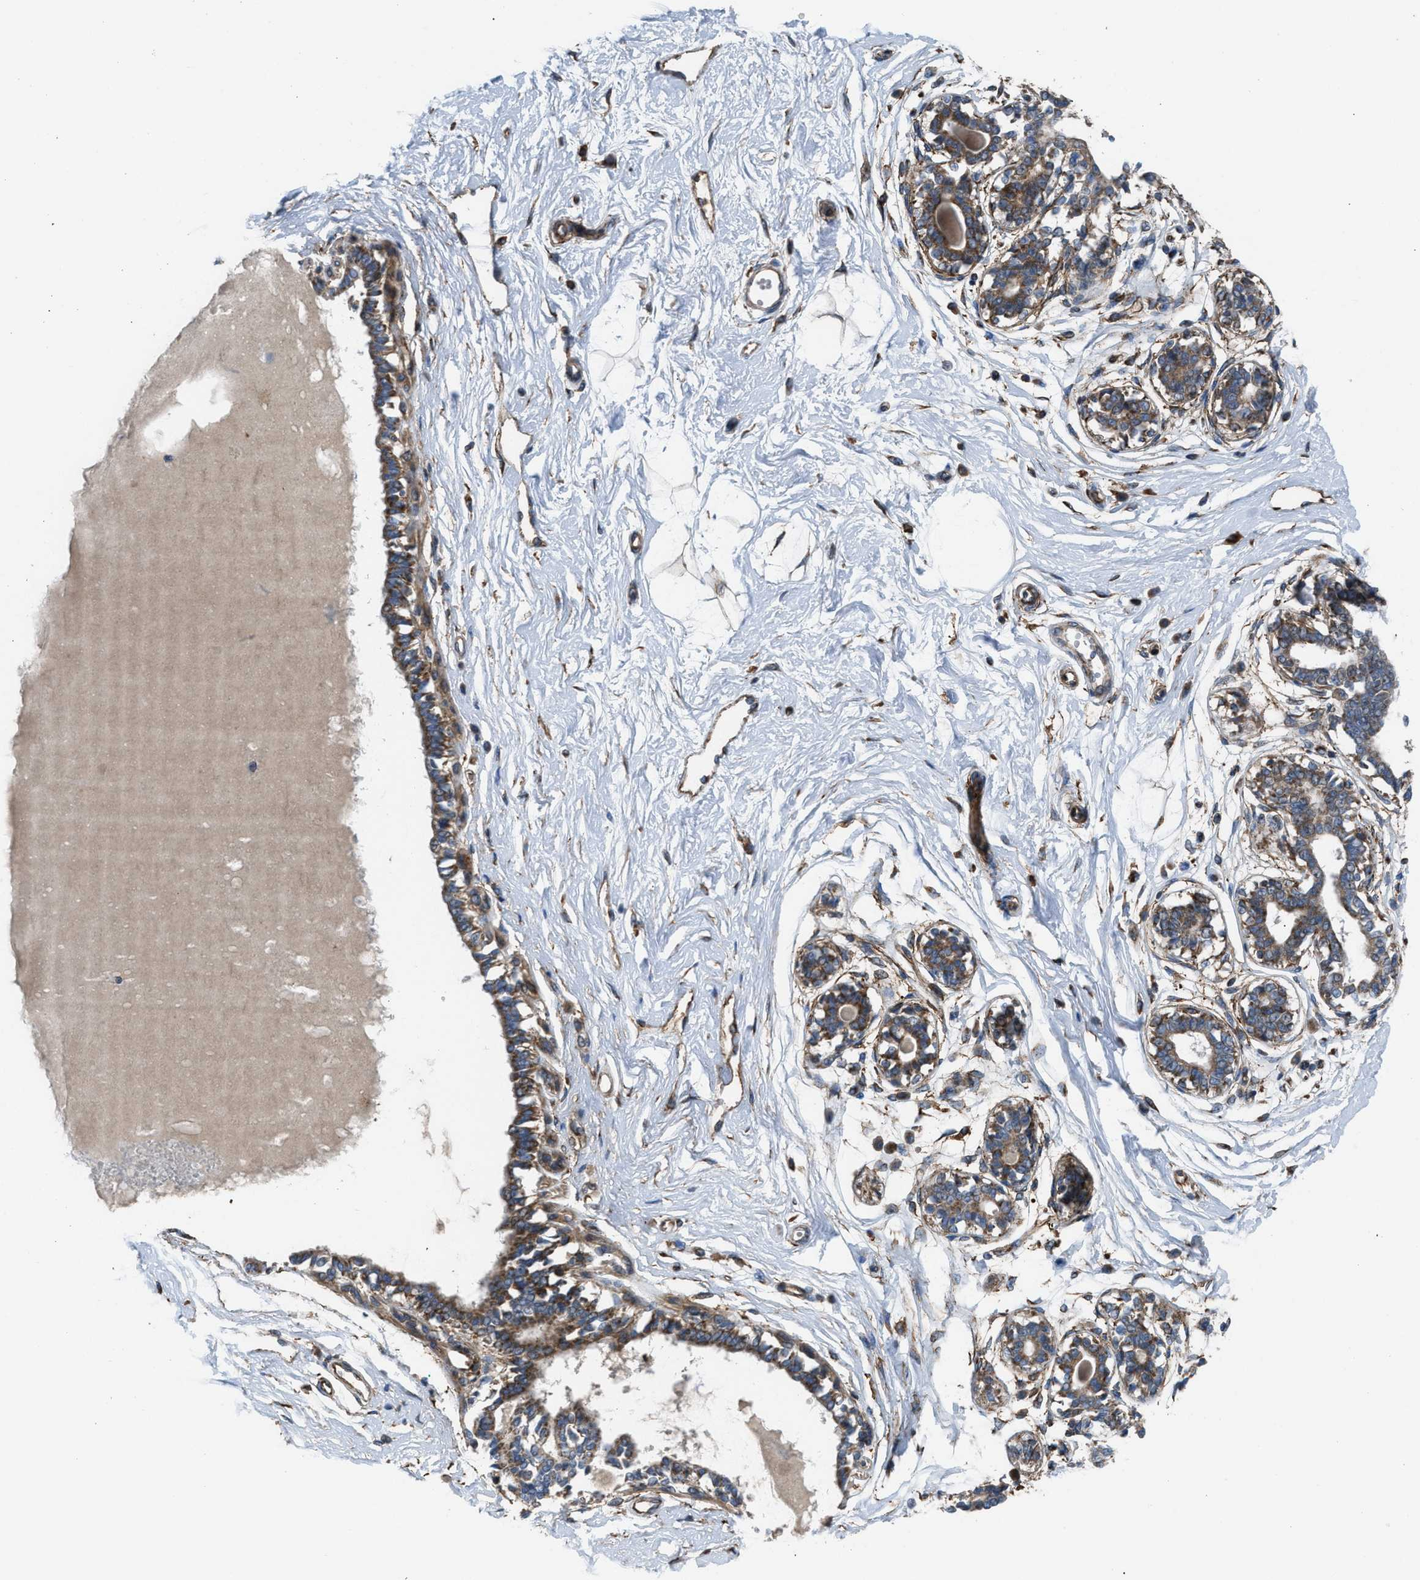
{"staining": {"intensity": "weak", "quantity": "25%-75%", "location": "cytoplasmic/membranous"}, "tissue": "breast", "cell_type": "Adipocytes", "image_type": "normal", "snomed": [{"axis": "morphology", "description": "Normal tissue, NOS"}, {"axis": "topography", "description": "Breast"}], "caption": "The immunohistochemical stain shows weak cytoplasmic/membranous positivity in adipocytes of normal breast. Using DAB (3,3'-diaminobenzidine) (brown) and hematoxylin (blue) stains, captured at high magnification using brightfield microscopy.", "gene": "SLC10A3", "patient": {"sex": "female", "age": 45}}